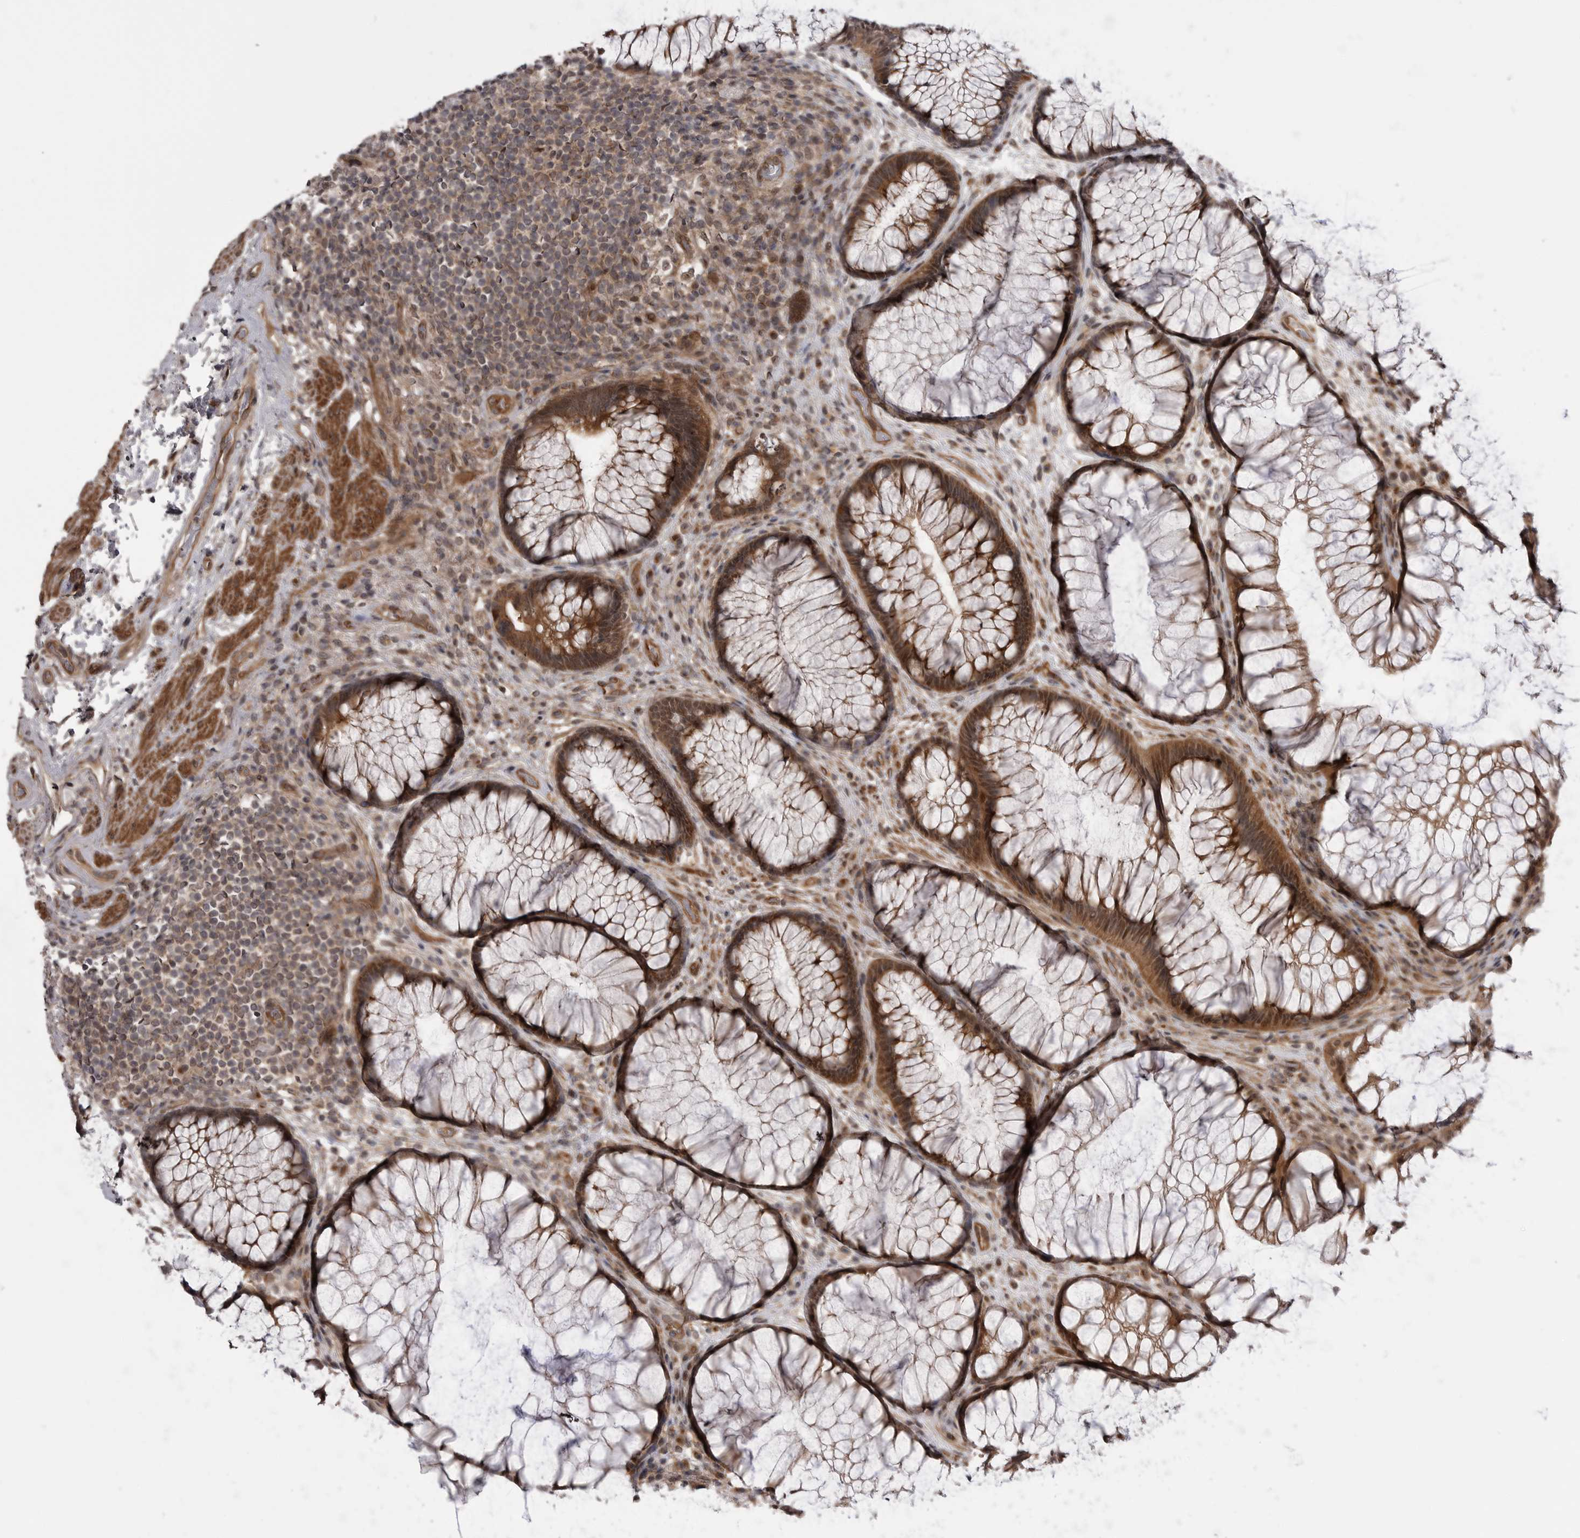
{"staining": {"intensity": "strong", "quantity": ">75%", "location": "cytoplasmic/membranous,nuclear"}, "tissue": "rectum", "cell_type": "Glandular cells", "image_type": "normal", "snomed": [{"axis": "morphology", "description": "Normal tissue, NOS"}, {"axis": "topography", "description": "Rectum"}], "caption": "Human rectum stained for a protein (brown) demonstrates strong cytoplasmic/membranous,nuclear positive staining in about >75% of glandular cells.", "gene": "PDCL", "patient": {"sex": "male", "age": 51}}